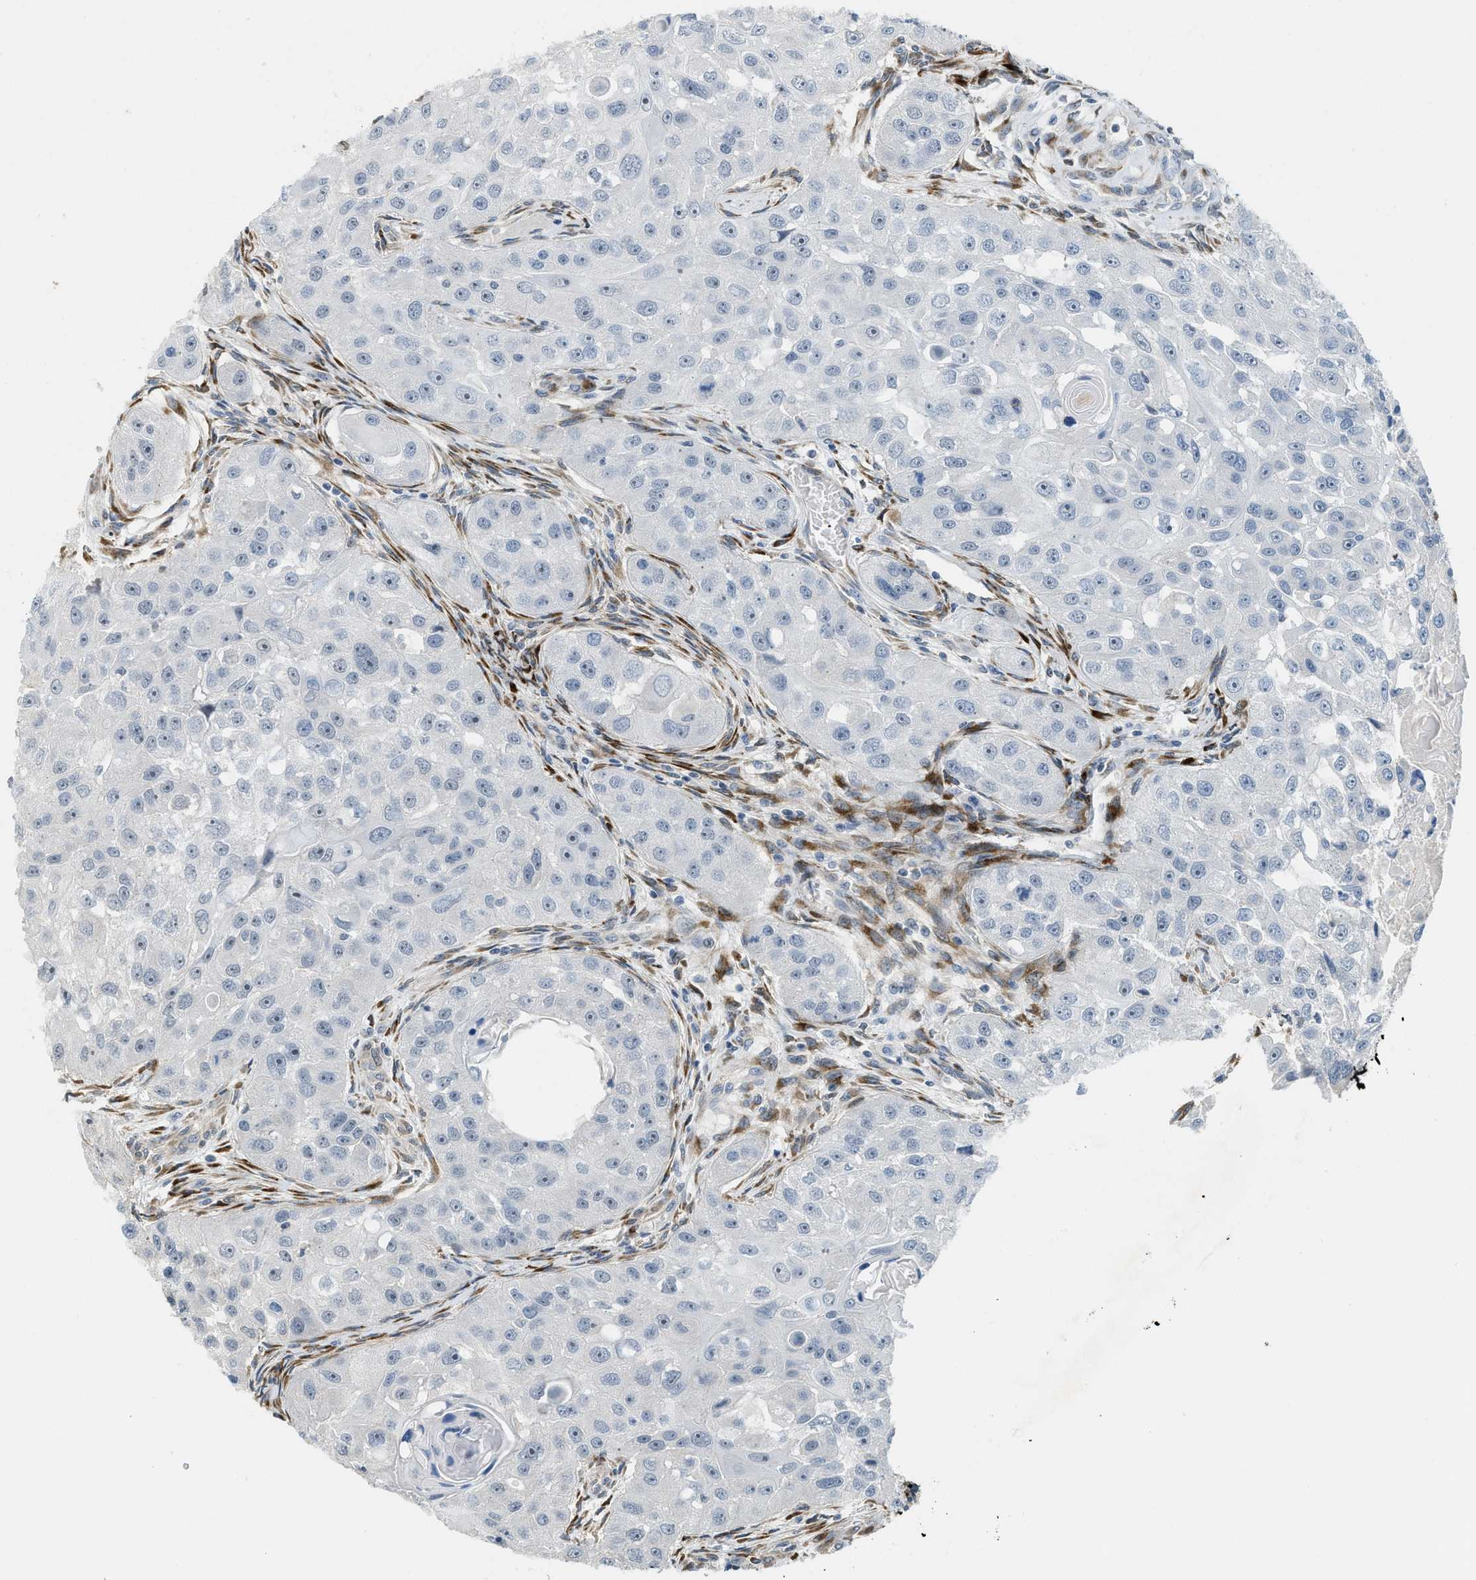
{"staining": {"intensity": "negative", "quantity": "none", "location": "none"}, "tissue": "head and neck cancer", "cell_type": "Tumor cells", "image_type": "cancer", "snomed": [{"axis": "morphology", "description": "Squamous cell carcinoma, NOS"}, {"axis": "morphology", "description": "Squamous cell carcinoma, metastatic, NOS"}, {"axis": "topography", "description": "Lymph node"}, {"axis": "topography", "description": "Salivary gland"}, {"axis": "topography", "description": "Head-Neck"}], "caption": "The histopathology image shows no staining of tumor cells in head and neck cancer.", "gene": "TMEM154", "patient": {"sex": "female", "age": 74}}